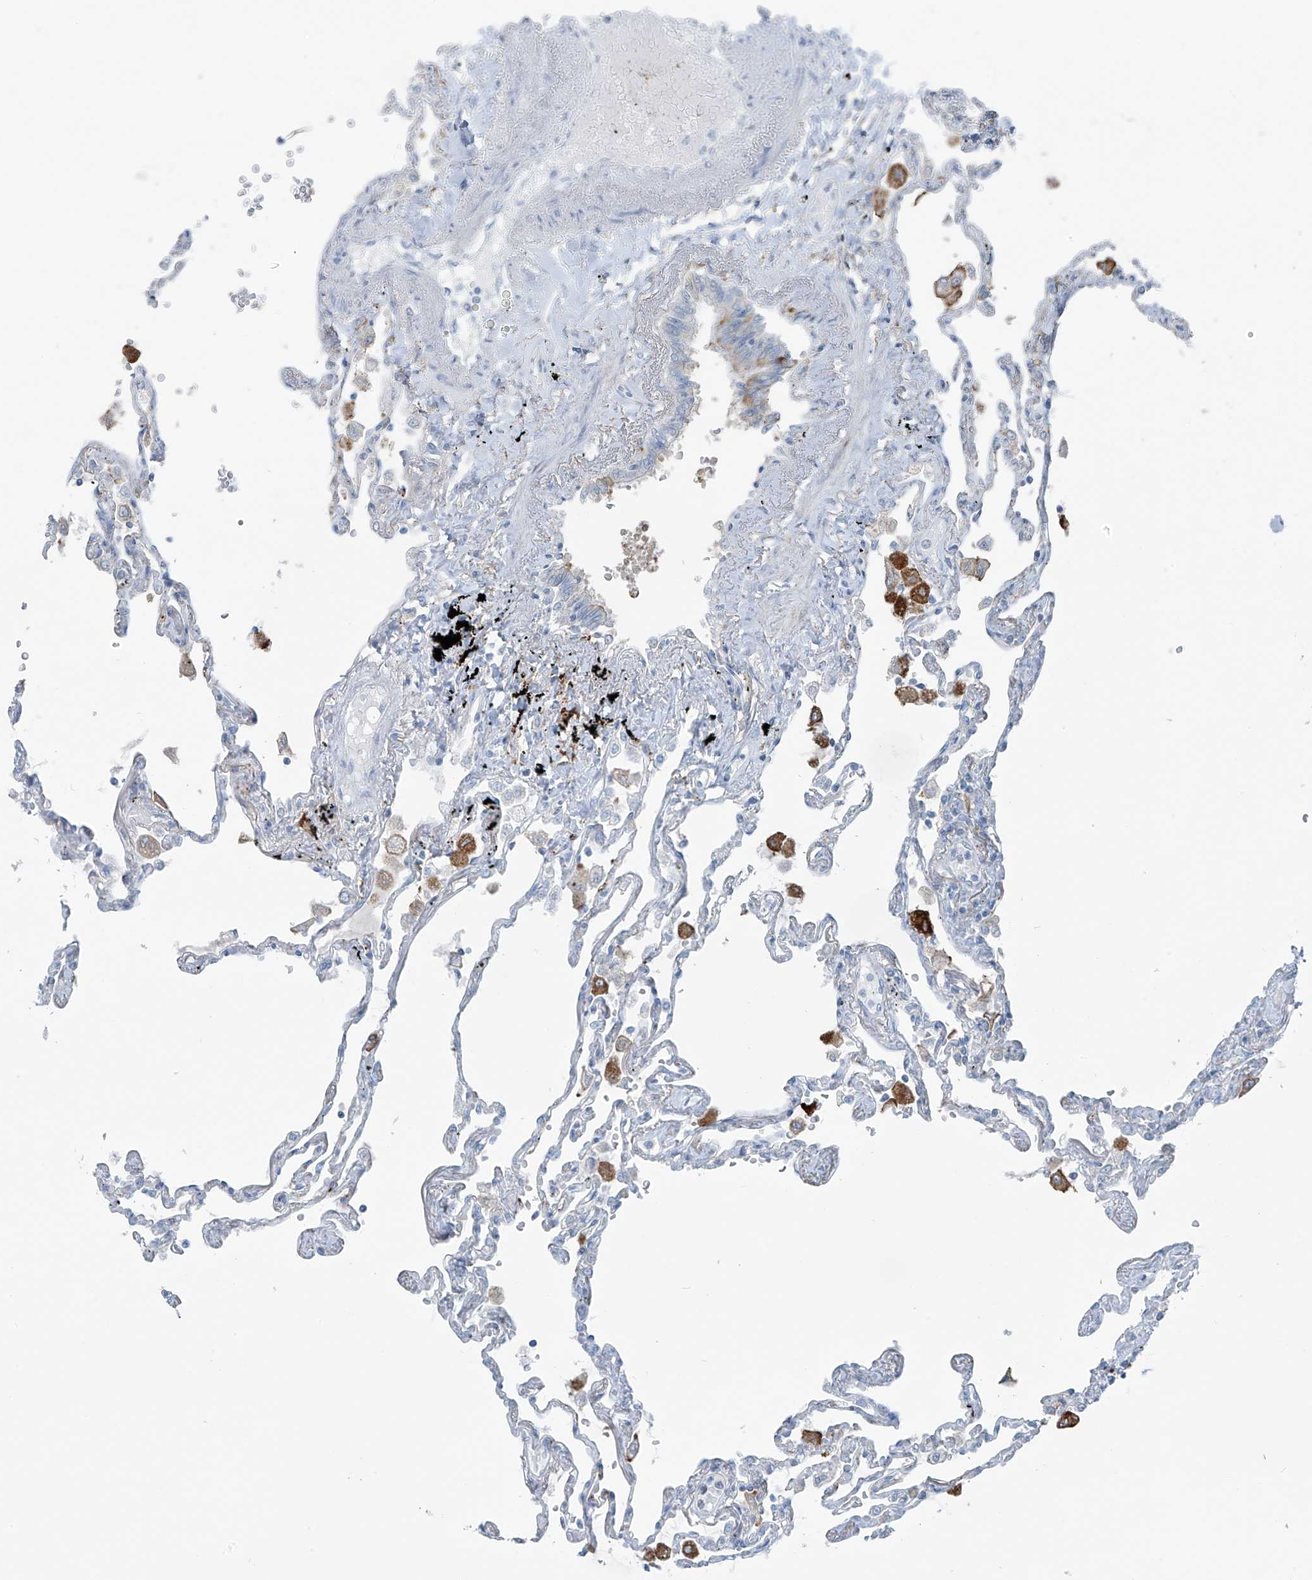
{"staining": {"intensity": "negative", "quantity": "none", "location": "none"}, "tissue": "lung", "cell_type": "Alveolar cells", "image_type": "normal", "snomed": [{"axis": "morphology", "description": "Normal tissue, NOS"}, {"axis": "topography", "description": "Lung"}], "caption": "Immunohistochemical staining of benign human lung displays no significant staining in alveolar cells. The staining was performed using DAB (3,3'-diaminobenzidine) to visualize the protein expression in brown, while the nuclei were stained in blue with hematoxylin (Magnification: 20x).", "gene": "SLC25A43", "patient": {"sex": "female", "age": 67}}